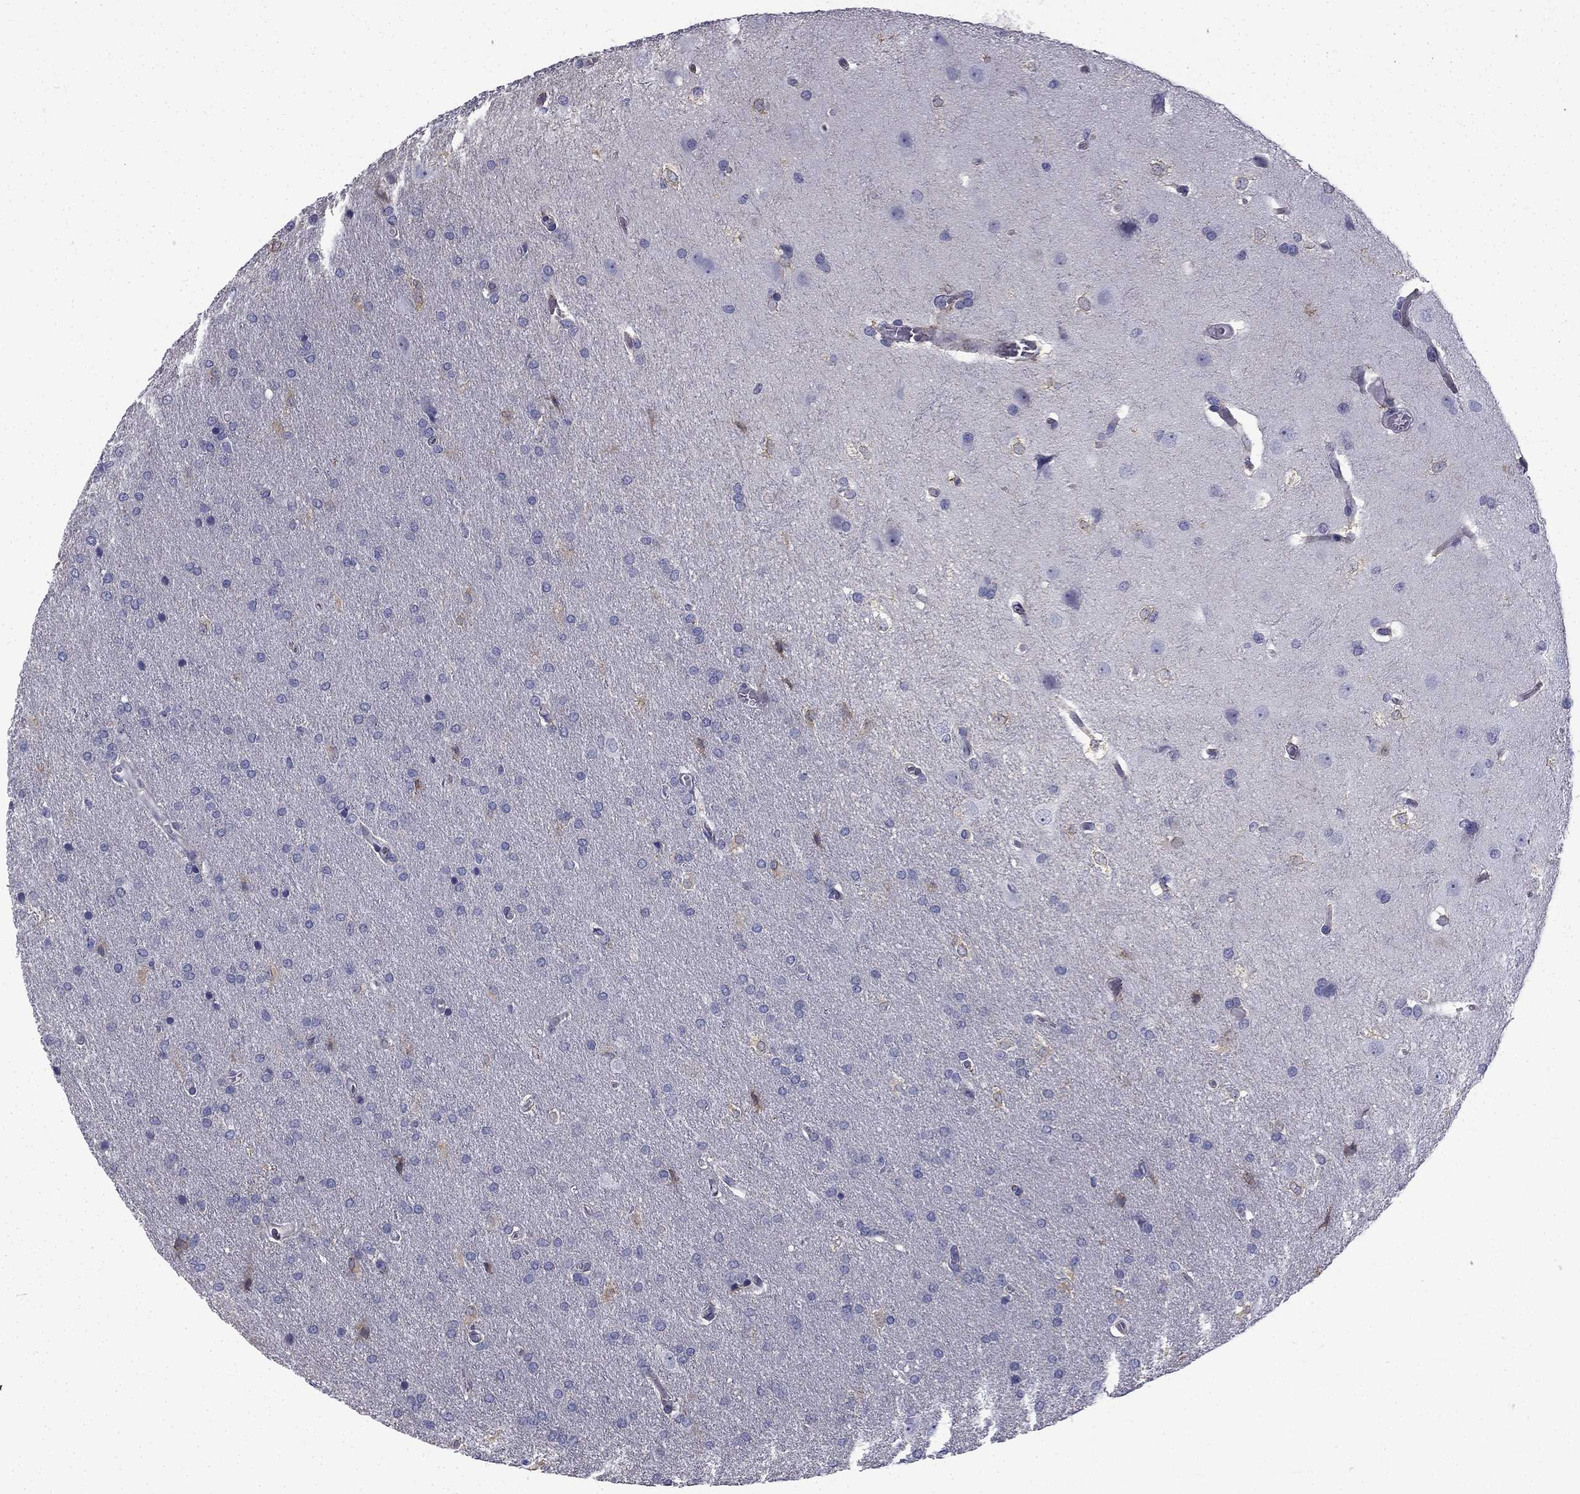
{"staining": {"intensity": "negative", "quantity": "none", "location": "none"}, "tissue": "glioma", "cell_type": "Tumor cells", "image_type": "cancer", "snomed": [{"axis": "morphology", "description": "Glioma, malignant, Low grade"}, {"axis": "topography", "description": "Brain"}], "caption": "IHC photomicrograph of neoplastic tissue: glioma stained with DAB (3,3'-diaminobenzidine) shows no significant protein positivity in tumor cells. The staining was performed using DAB (3,3'-diaminobenzidine) to visualize the protein expression in brown, while the nuclei were stained in blue with hematoxylin (Magnification: 20x).", "gene": "CCDC40", "patient": {"sex": "female", "age": 32}}